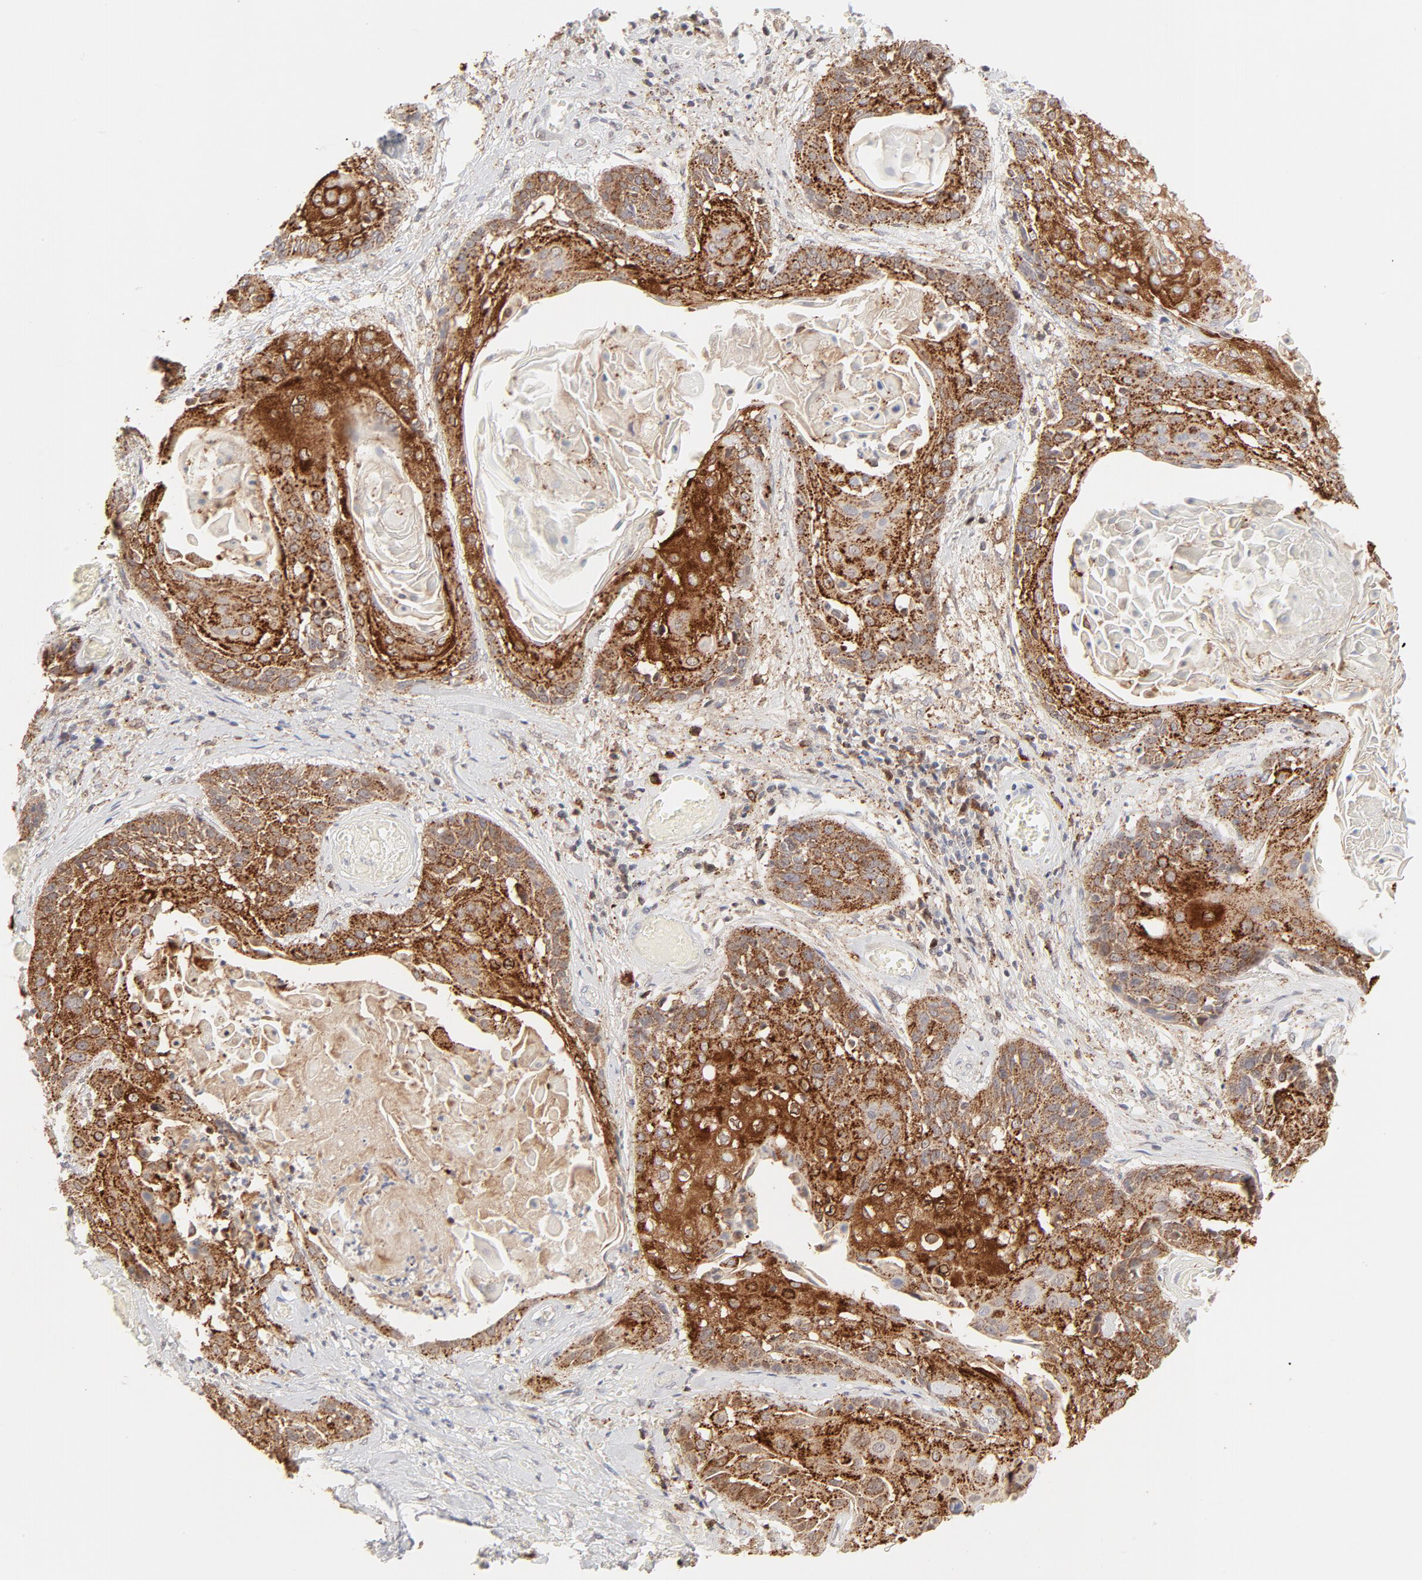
{"staining": {"intensity": "strong", "quantity": ">75%", "location": "cytoplasmic/membranous"}, "tissue": "cervical cancer", "cell_type": "Tumor cells", "image_type": "cancer", "snomed": [{"axis": "morphology", "description": "Squamous cell carcinoma, NOS"}, {"axis": "topography", "description": "Cervix"}], "caption": "This is a histology image of immunohistochemistry staining of cervical cancer (squamous cell carcinoma), which shows strong expression in the cytoplasmic/membranous of tumor cells.", "gene": "CDK6", "patient": {"sex": "female", "age": 57}}